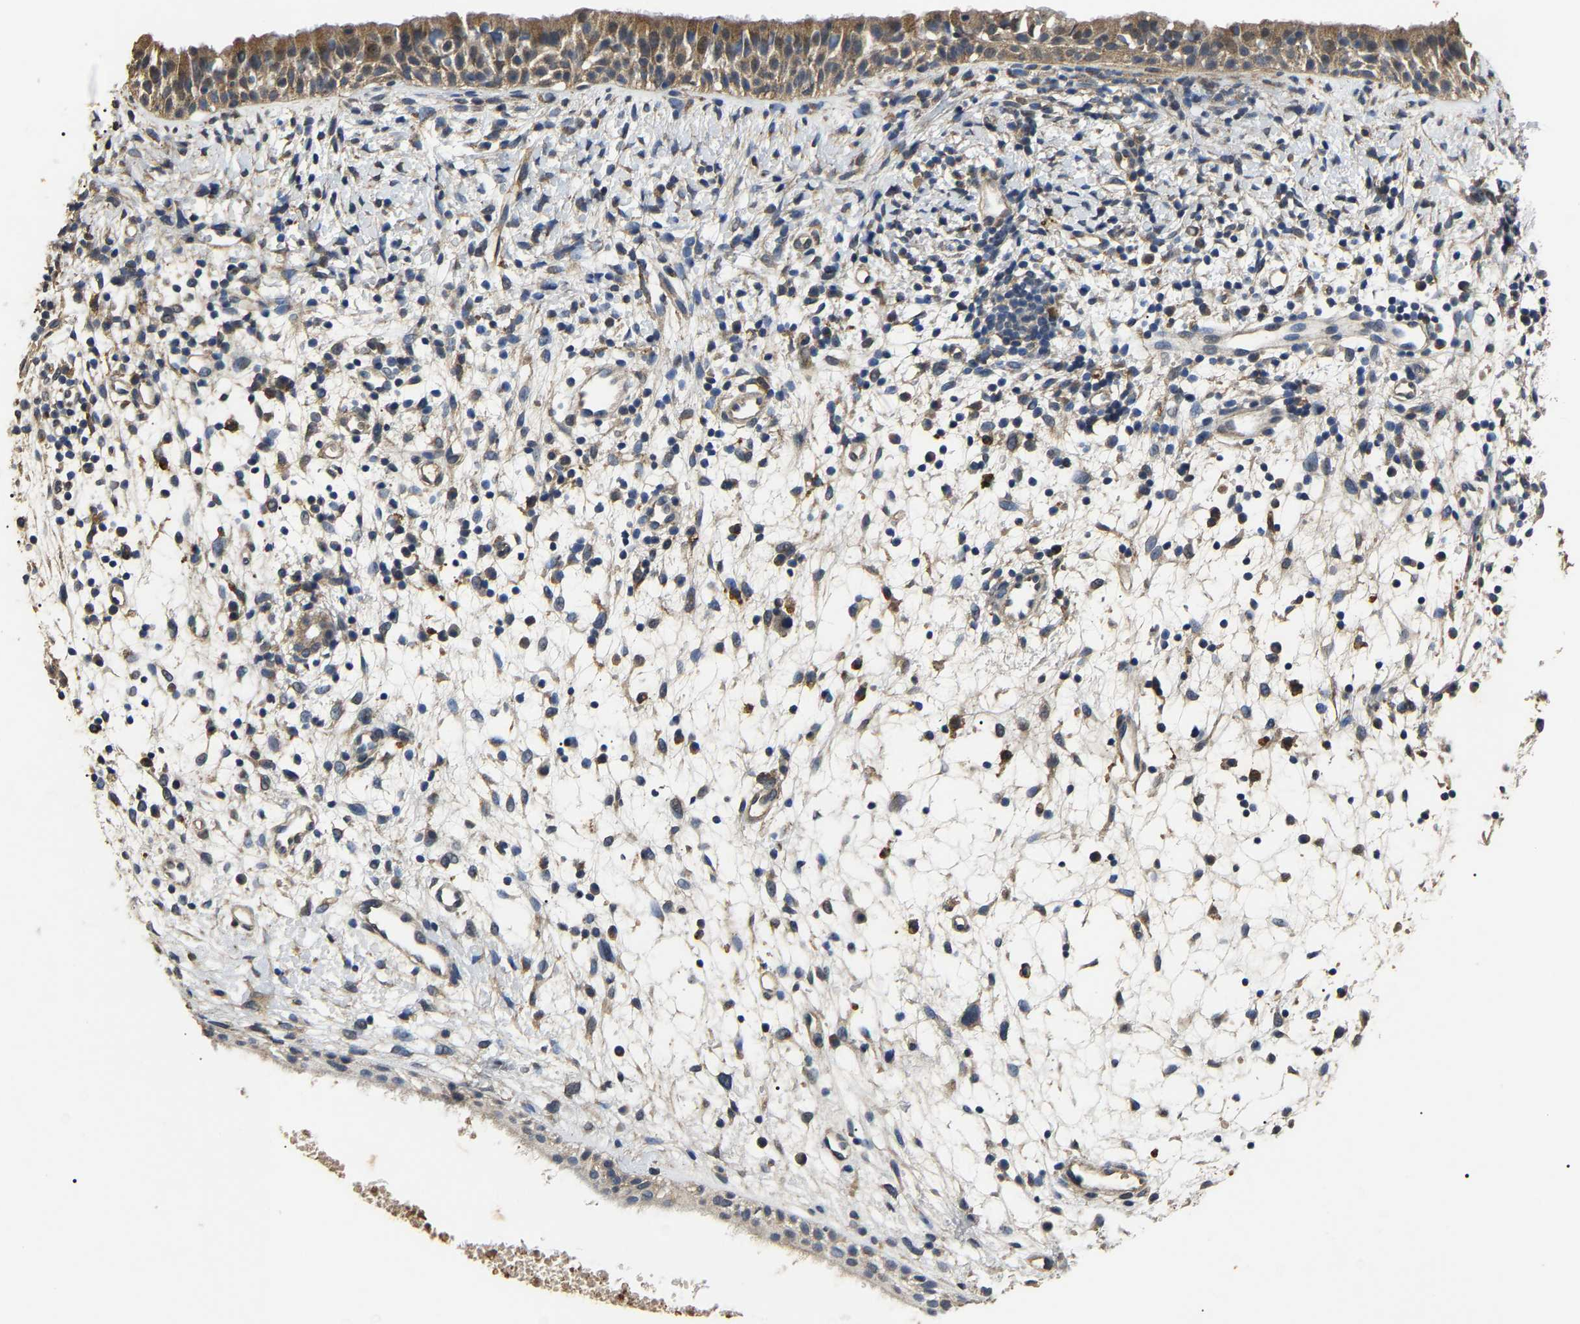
{"staining": {"intensity": "moderate", "quantity": ">75%", "location": "cytoplasmic/membranous"}, "tissue": "nasopharynx", "cell_type": "Respiratory epithelial cells", "image_type": "normal", "snomed": [{"axis": "morphology", "description": "Normal tissue, NOS"}, {"axis": "topography", "description": "Nasopharynx"}], "caption": "Human nasopharynx stained with a brown dye demonstrates moderate cytoplasmic/membranous positive staining in about >75% of respiratory epithelial cells.", "gene": "PSMD8", "patient": {"sex": "male", "age": 22}}